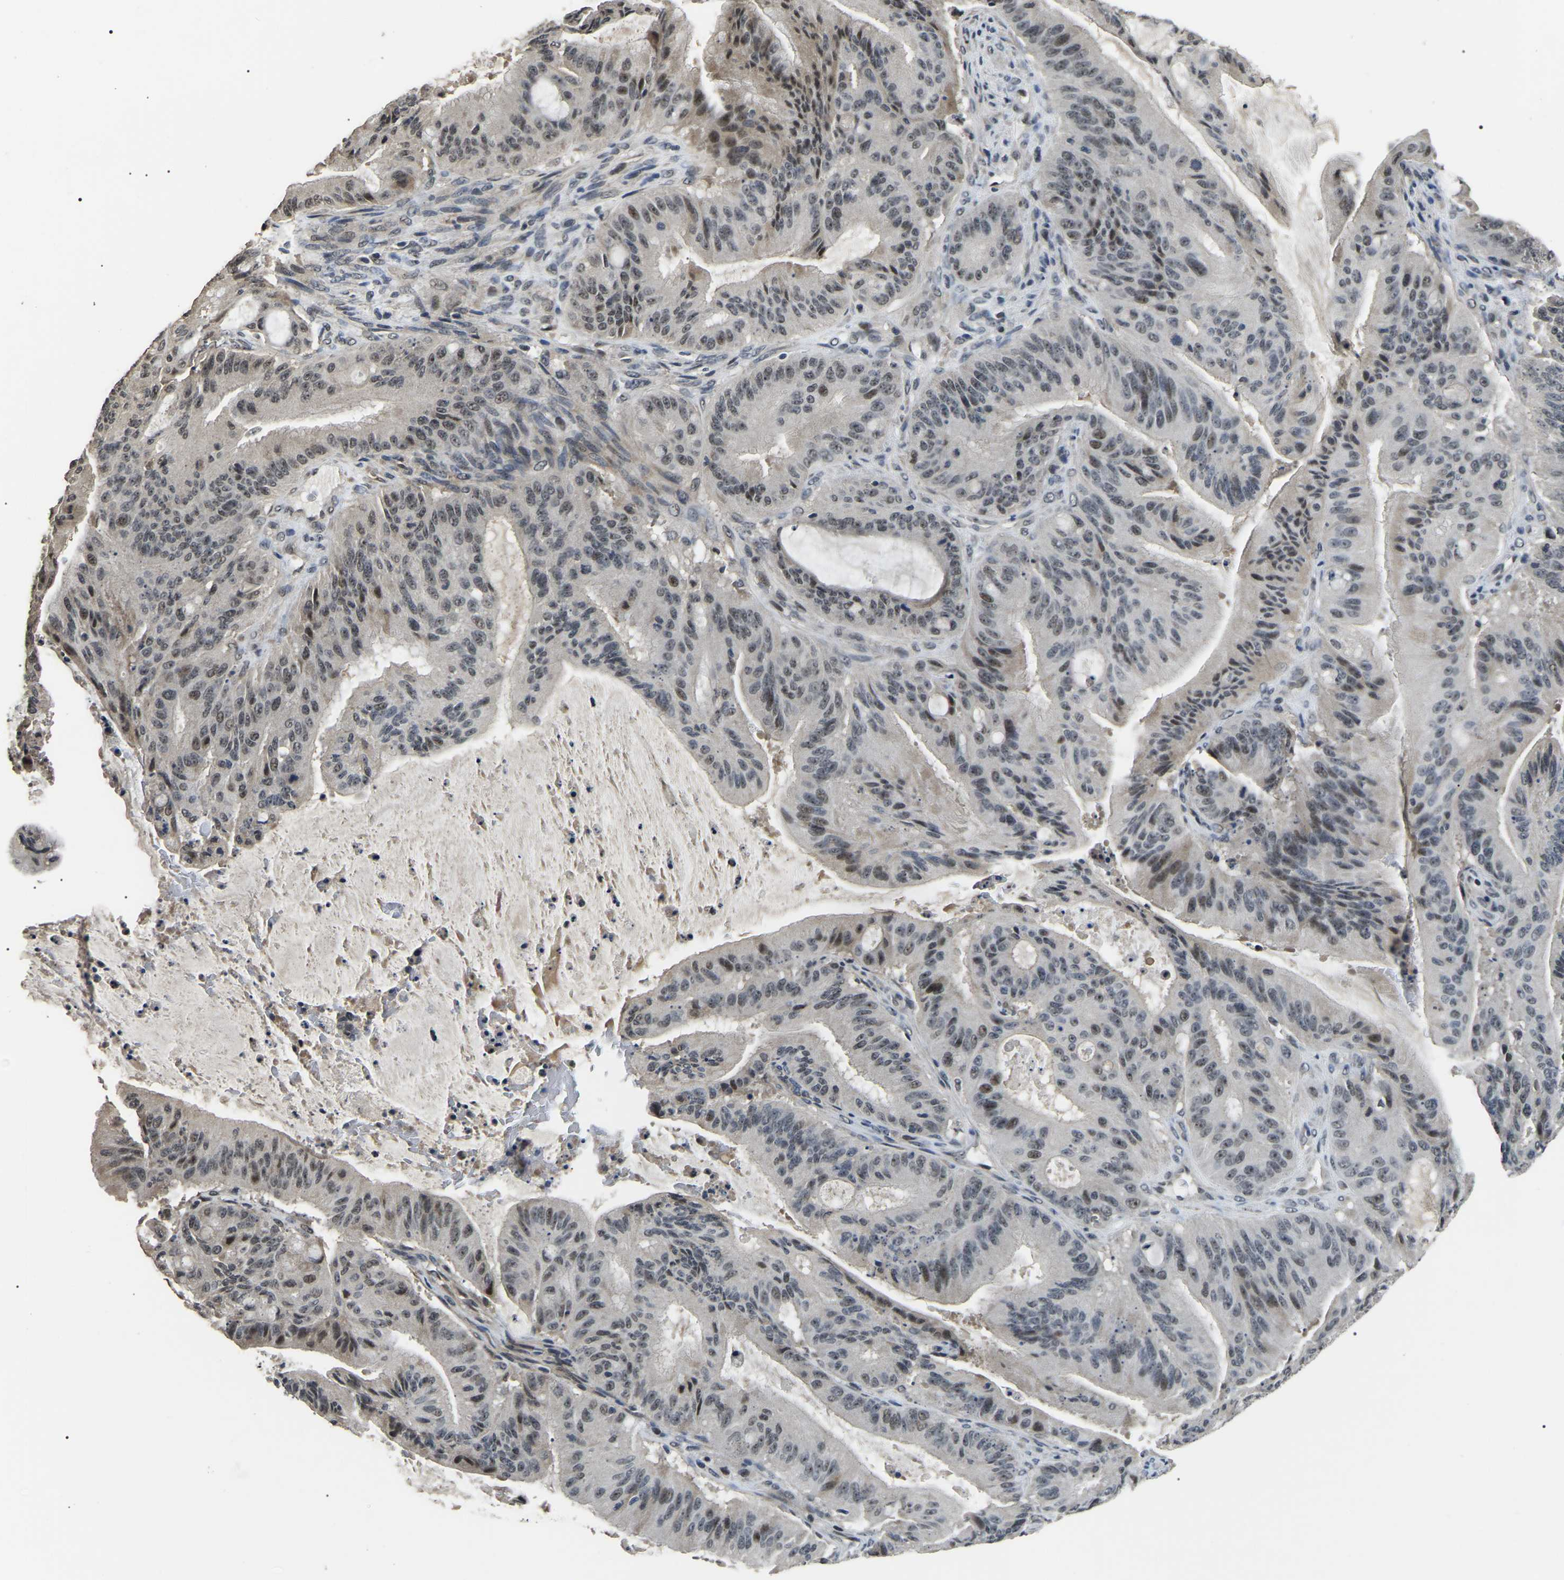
{"staining": {"intensity": "moderate", "quantity": "<25%", "location": "nuclear"}, "tissue": "liver cancer", "cell_type": "Tumor cells", "image_type": "cancer", "snomed": [{"axis": "morphology", "description": "Normal tissue, NOS"}, {"axis": "morphology", "description": "Cholangiocarcinoma"}, {"axis": "topography", "description": "Liver"}, {"axis": "topography", "description": "Peripheral nerve tissue"}], "caption": "Human liver cancer stained for a protein (brown) displays moderate nuclear positive expression in approximately <25% of tumor cells.", "gene": "PPM1E", "patient": {"sex": "female", "age": 73}}